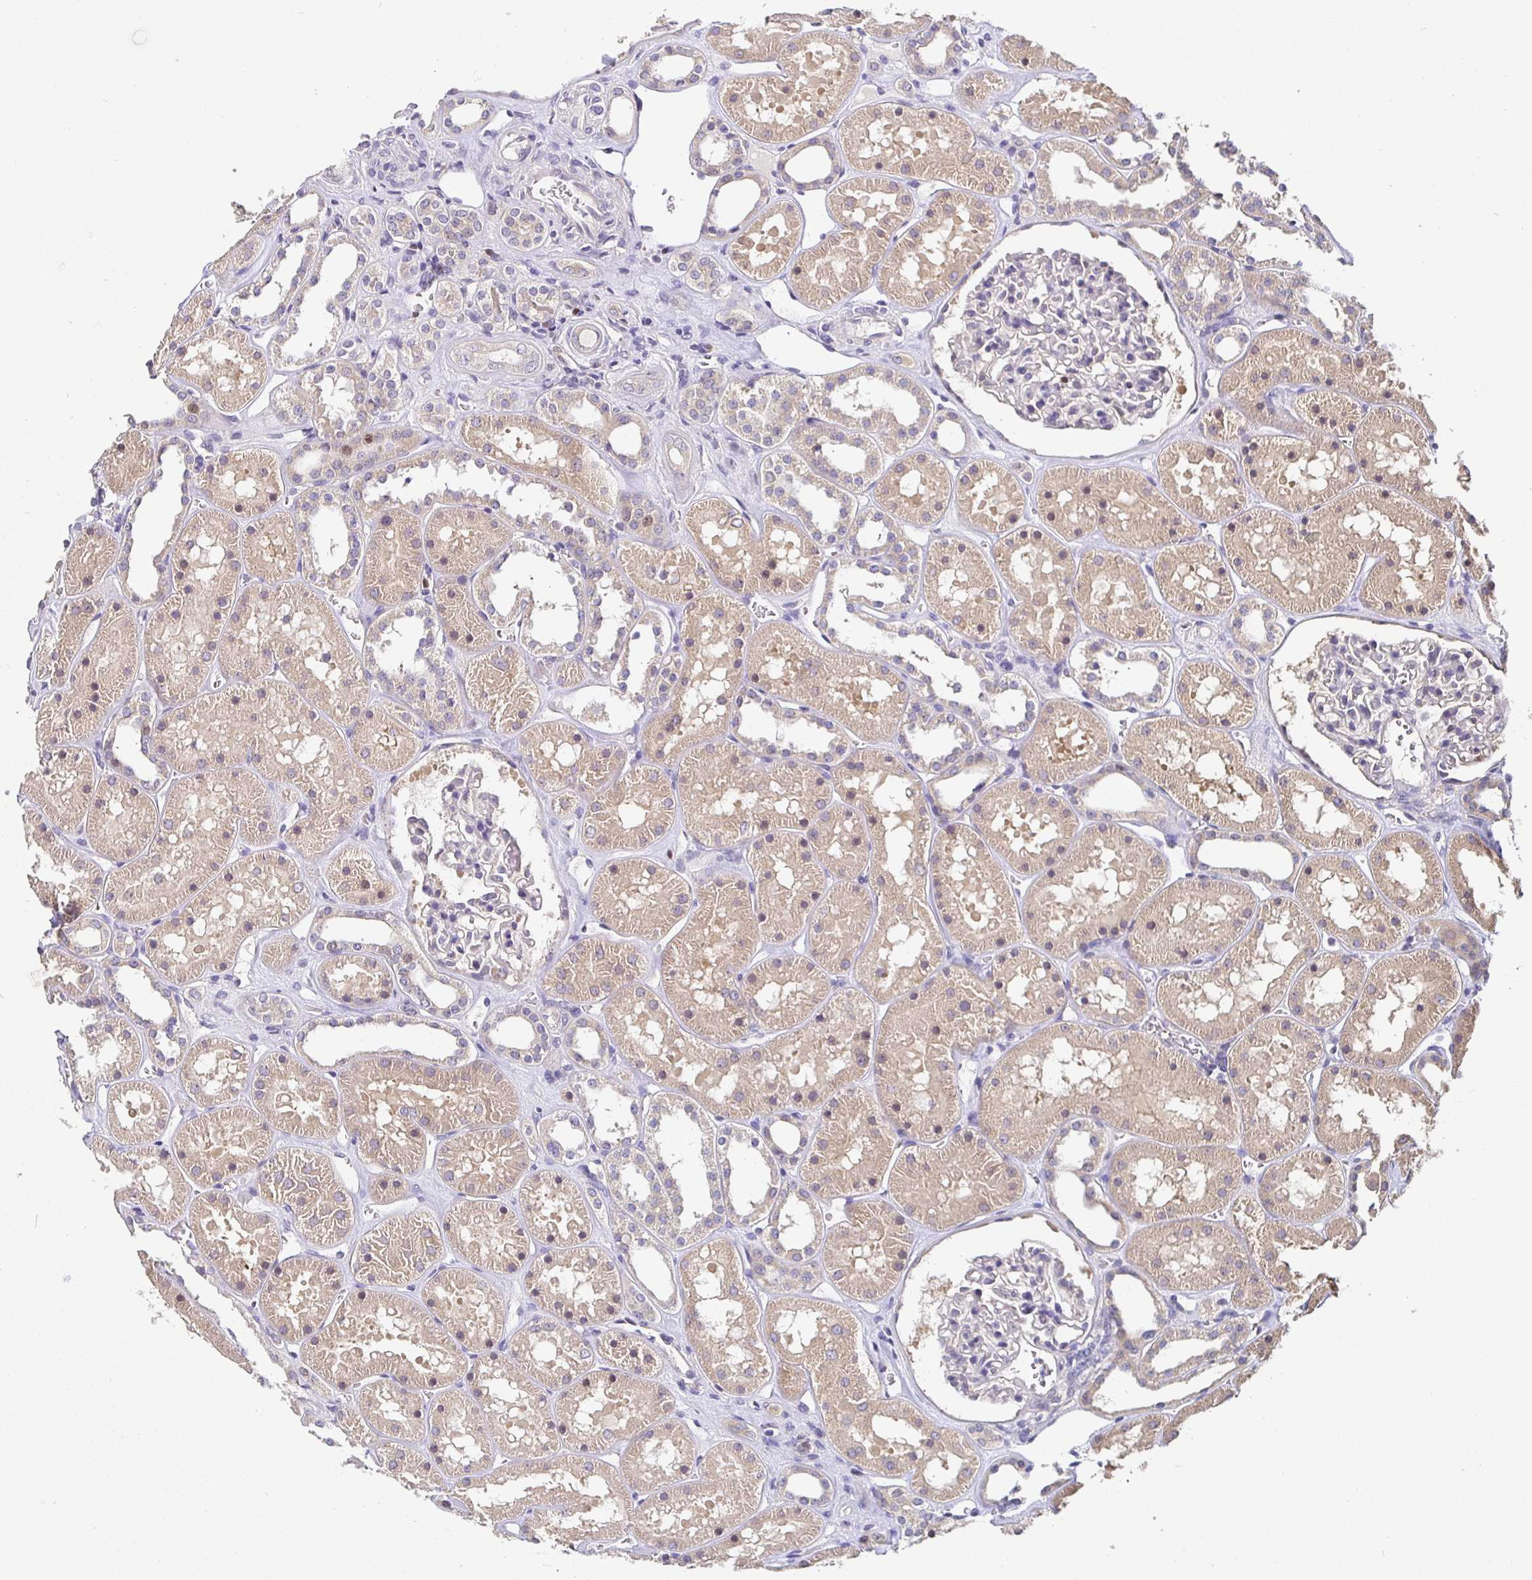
{"staining": {"intensity": "negative", "quantity": "none", "location": "none"}, "tissue": "kidney", "cell_type": "Cells in glomeruli", "image_type": "normal", "snomed": [{"axis": "morphology", "description": "Normal tissue, NOS"}, {"axis": "topography", "description": "Kidney"}], "caption": "This is an IHC micrograph of benign human kidney. There is no staining in cells in glomeruli.", "gene": "SATB1", "patient": {"sex": "female", "age": 41}}